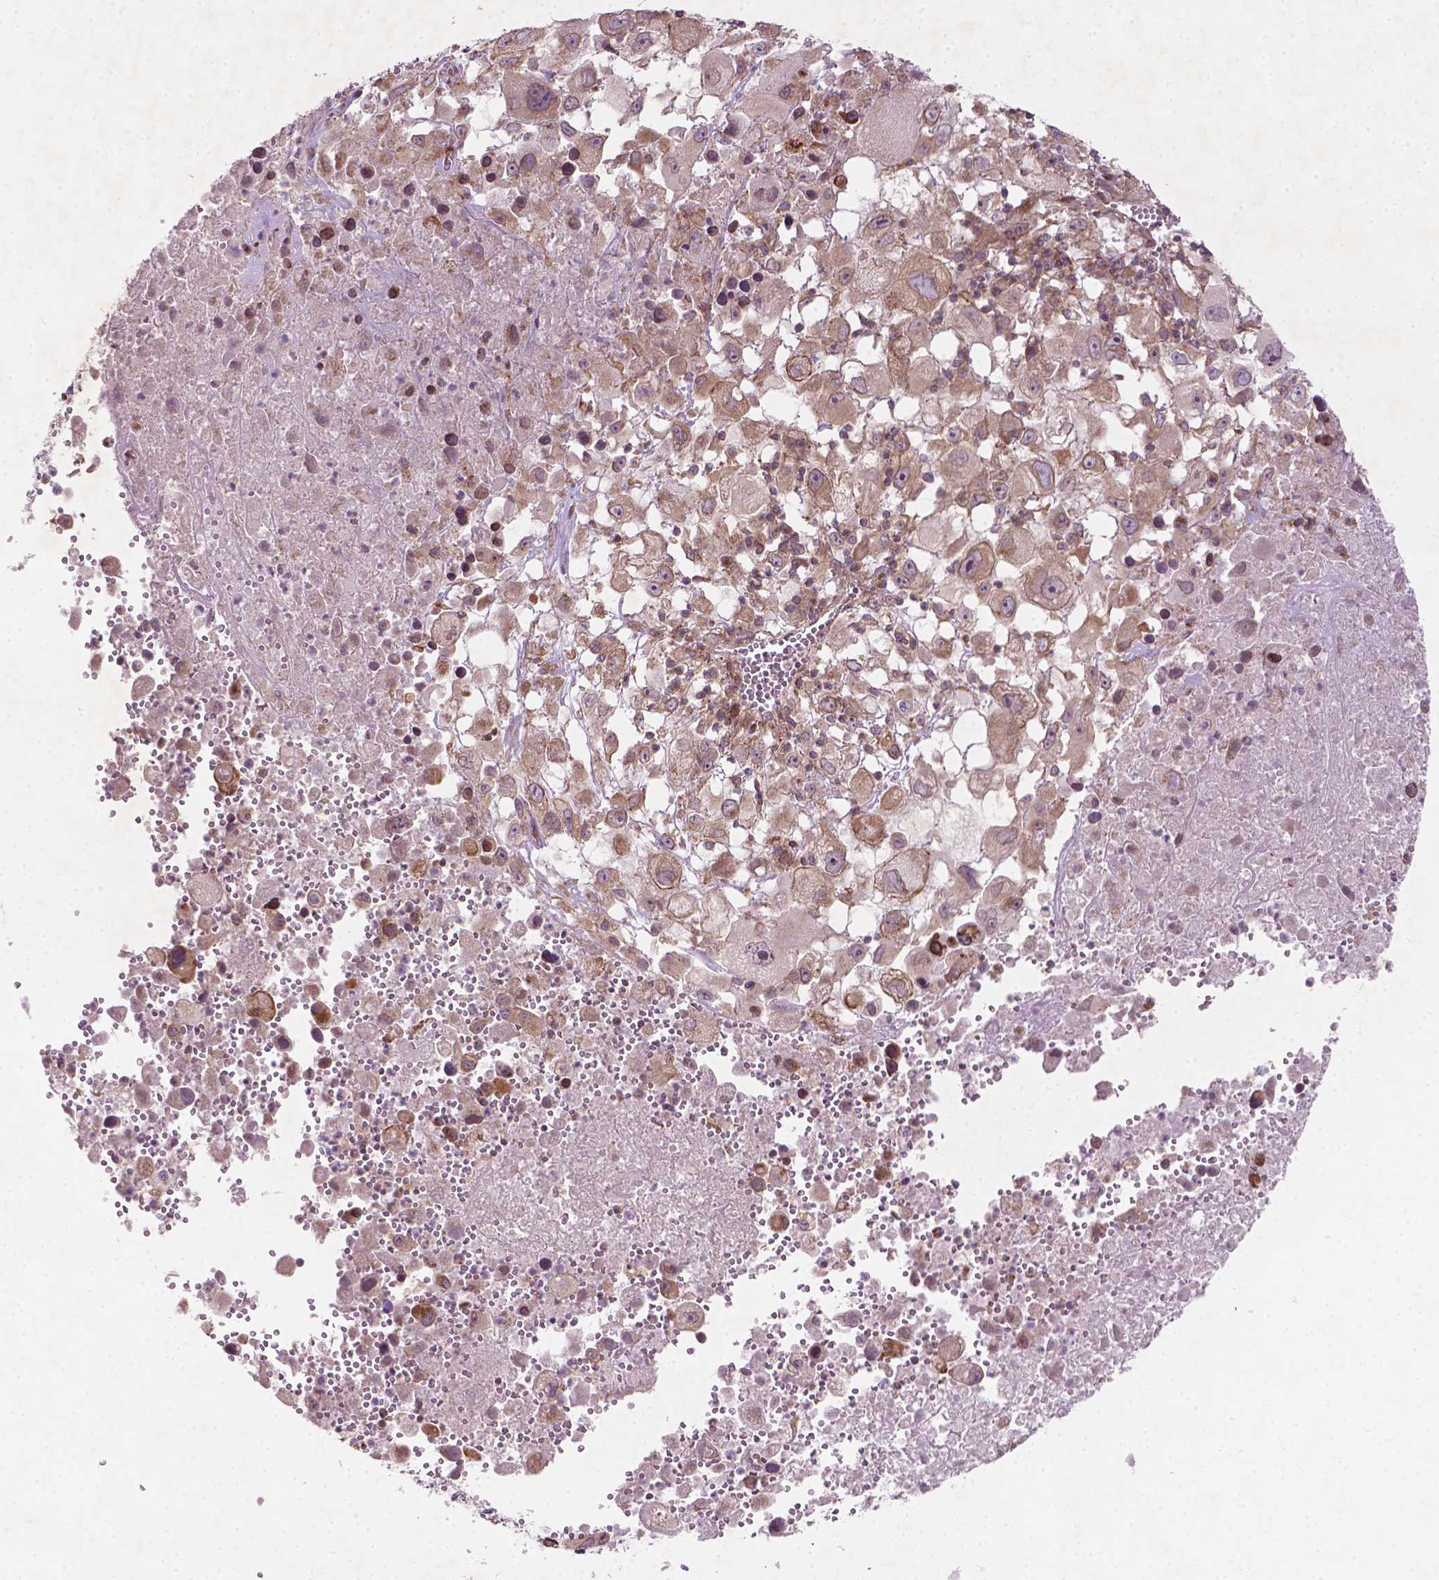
{"staining": {"intensity": "weak", "quantity": ">75%", "location": "cytoplasmic/membranous"}, "tissue": "melanoma", "cell_type": "Tumor cells", "image_type": "cancer", "snomed": [{"axis": "morphology", "description": "Malignant melanoma, Metastatic site"}, {"axis": "topography", "description": "Soft tissue"}], "caption": "Approximately >75% of tumor cells in human malignant melanoma (metastatic site) show weak cytoplasmic/membranous protein staining as visualized by brown immunohistochemical staining.", "gene": "TCHP", "patient": {"sex": "male", "age": 50}}